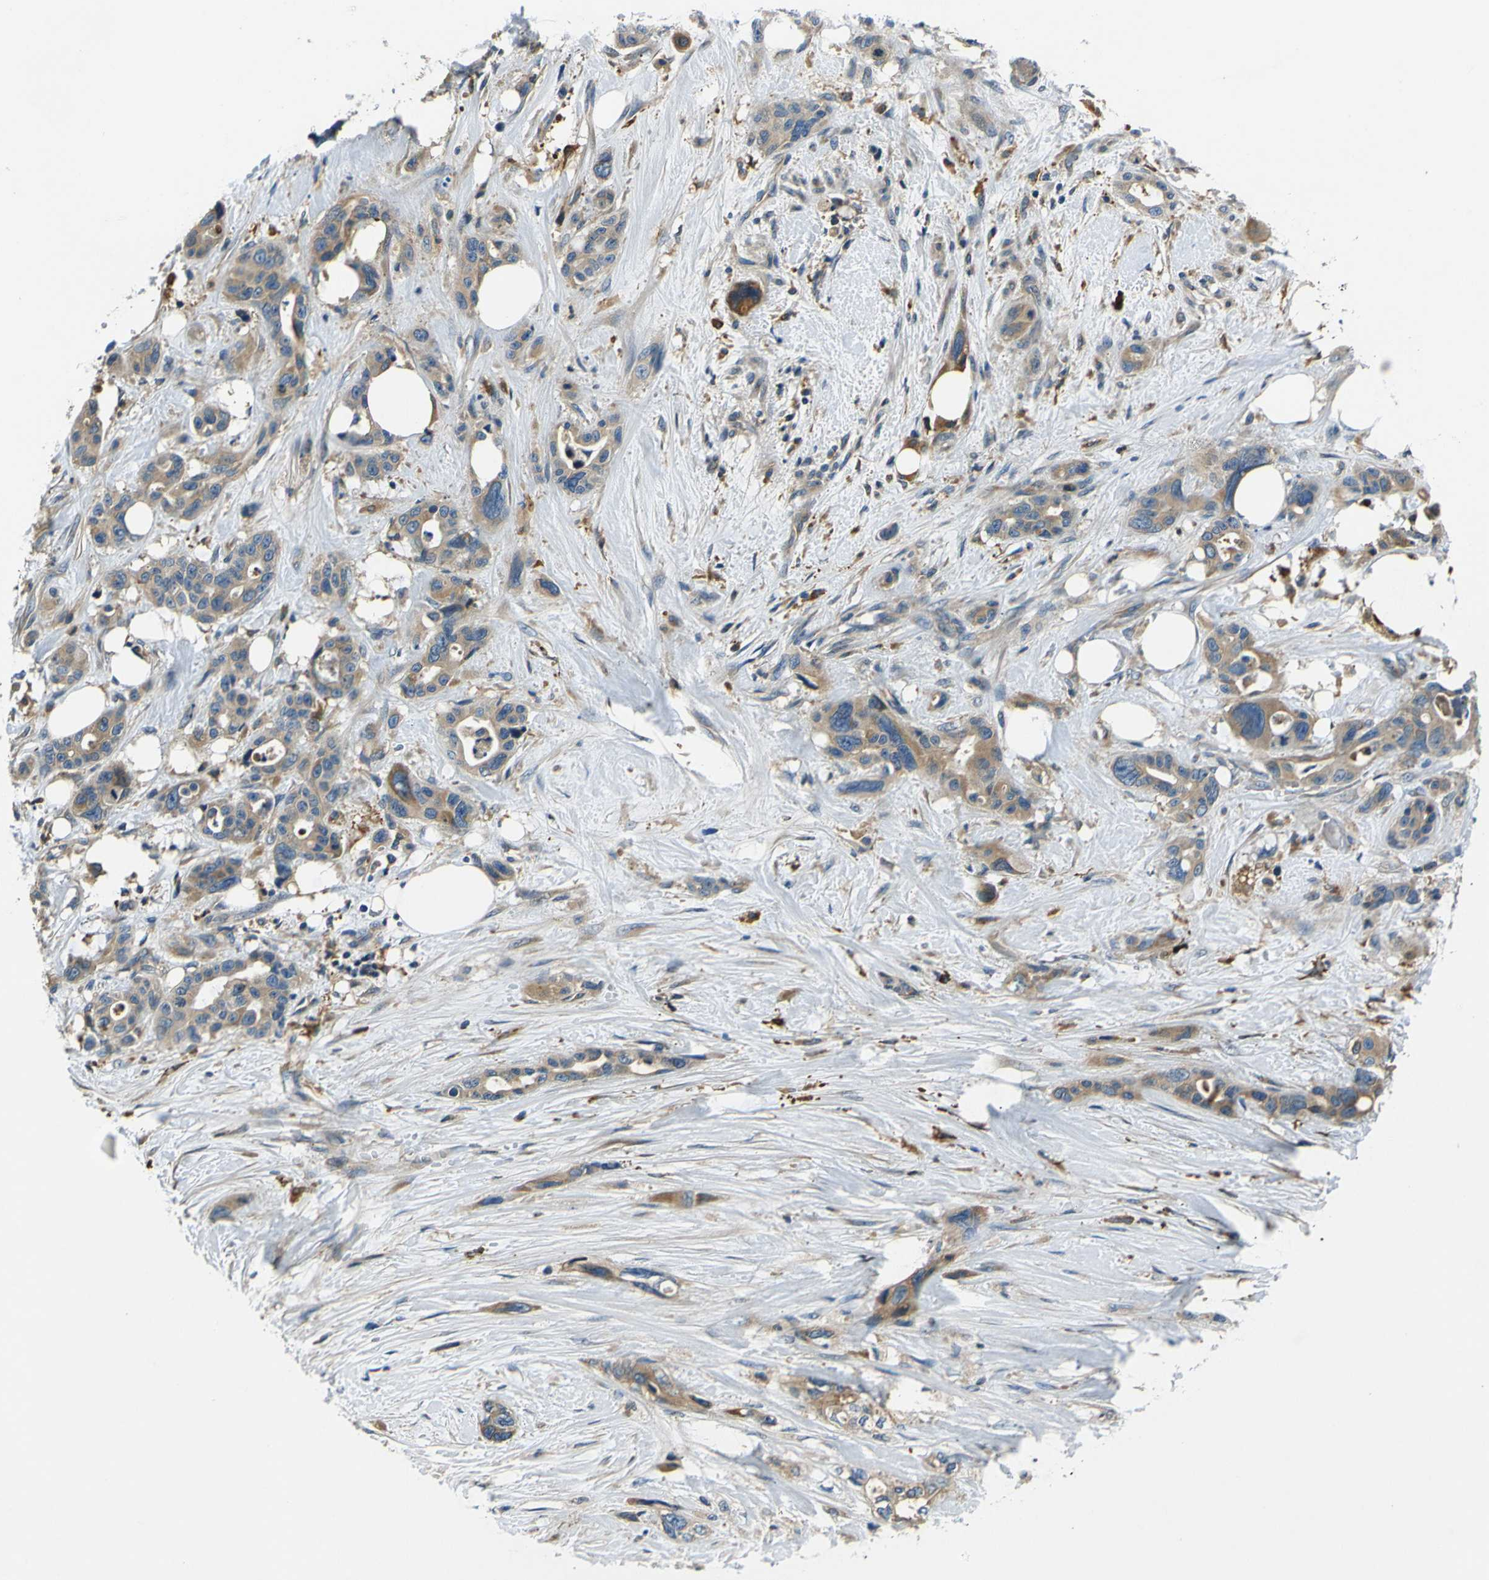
{"staining": {"intensity": "weak", "quantity": ">75%", "location": "cytoplasmic/membranous"}, "tissue": "pancreatic cancer", "cell_type": "Tumor cells", "image_type": "cancer", "snomed": [{"axis": "morphology", "description": "Adenocarcinoma, NOS"}, {"axis": "topography", "description": "Pancreas"}], "caption": "A high-resolution photomicrograph shows IHC staining of pancreatic cancer, which exhibits weak cytoplasmic/membranous staining in about >75% of tumor cells.", "gene": "RAB1B", "patient": {"sex": "male", "age": 46}}